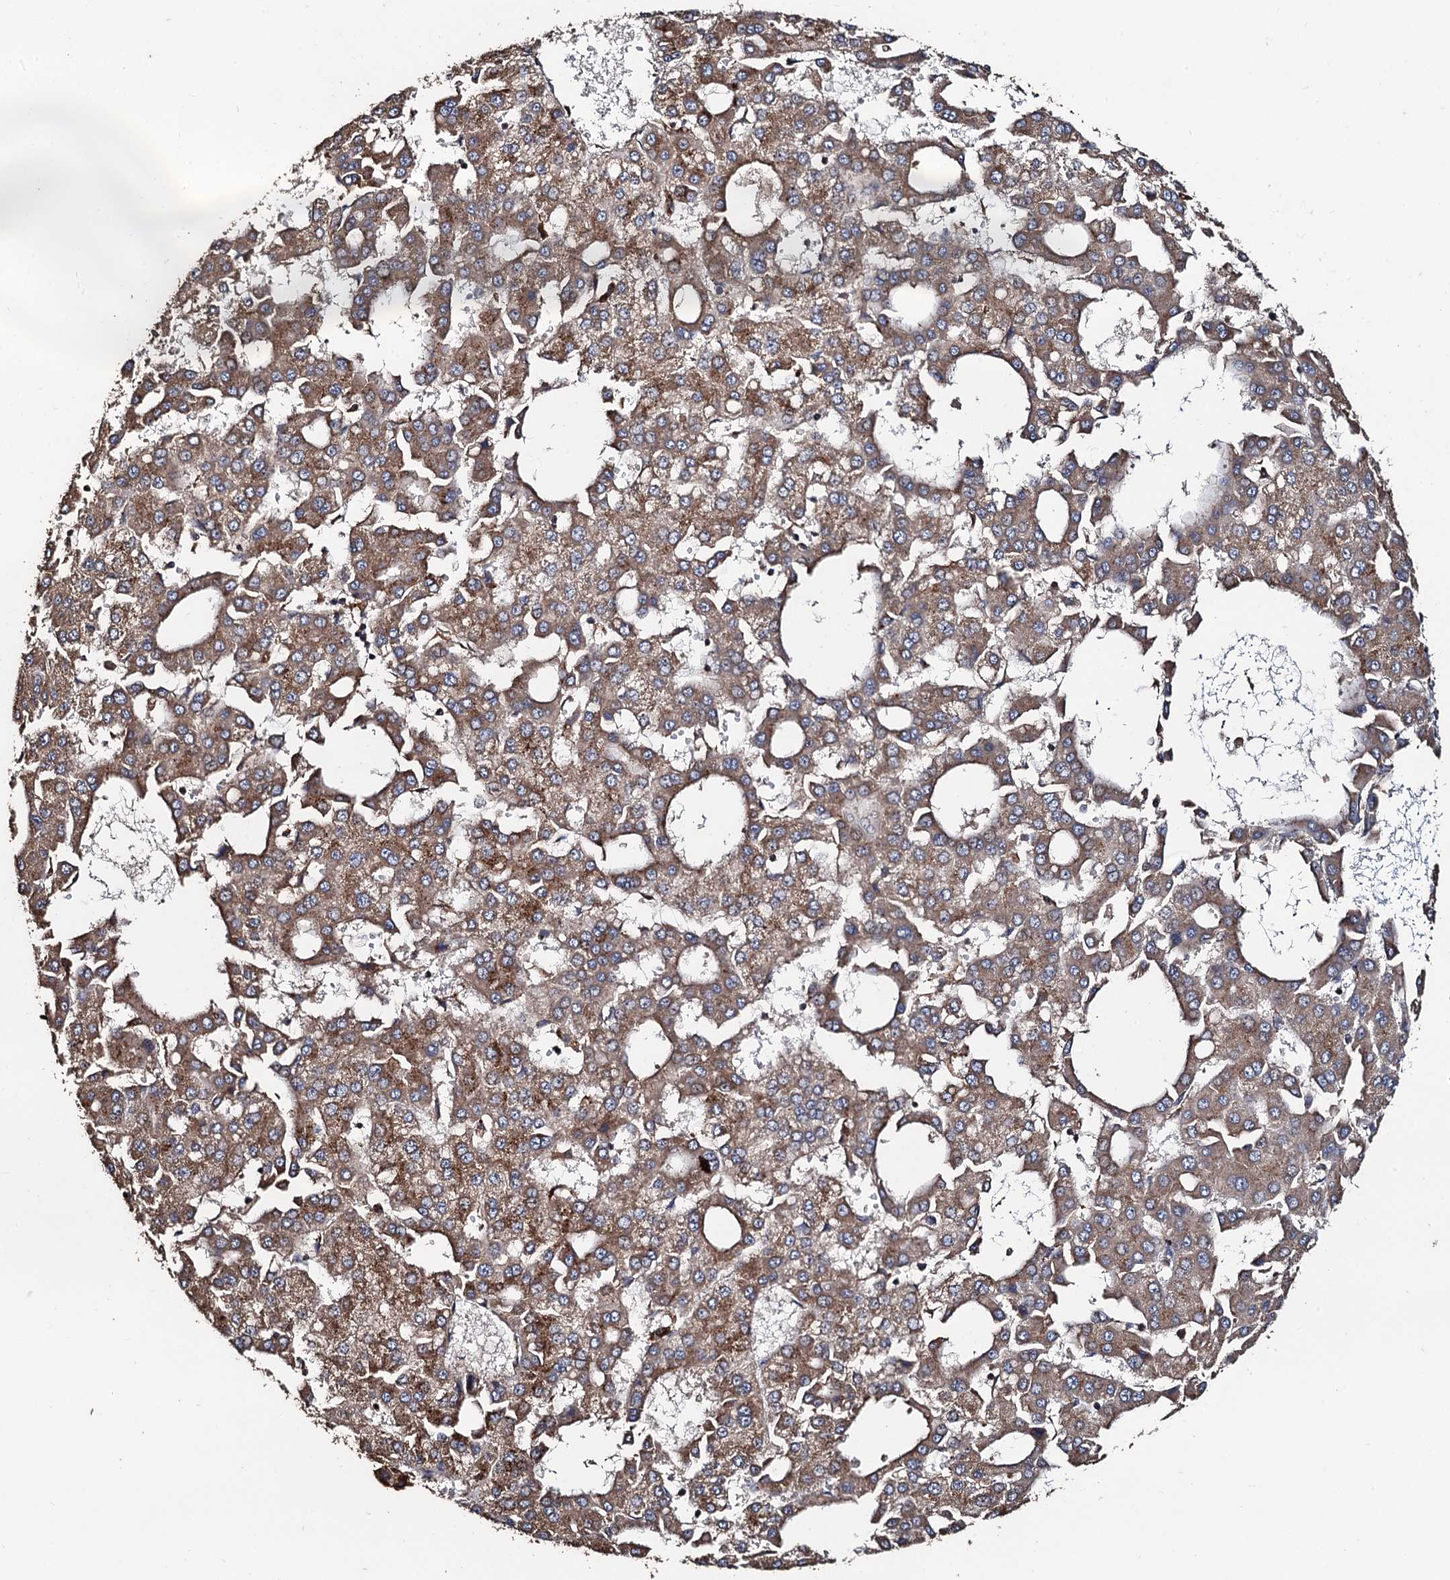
{"staining": {"intensity": "moderate", "quantity": ">75%", "location": "cytoplasmic/membranous"}, "tissue": "liver cancer", "cell_type": "Tumor cells", "image_type": "cancer", "snomed": [{"axis": "morphology", "description": "Carcinoma, Hepatocellular, NOS"}, {"axis": "topography", "description": "Liver"}], "caption": "Moderate cytoplasmic/membranous staining for a protein is appreciated in about >75% of tumor cells of liver hepatocellular carcinoma using immunohistochemistry (IHC).", "gene": "PPTC7", "patient": {"sex": "male", "age": 47}}